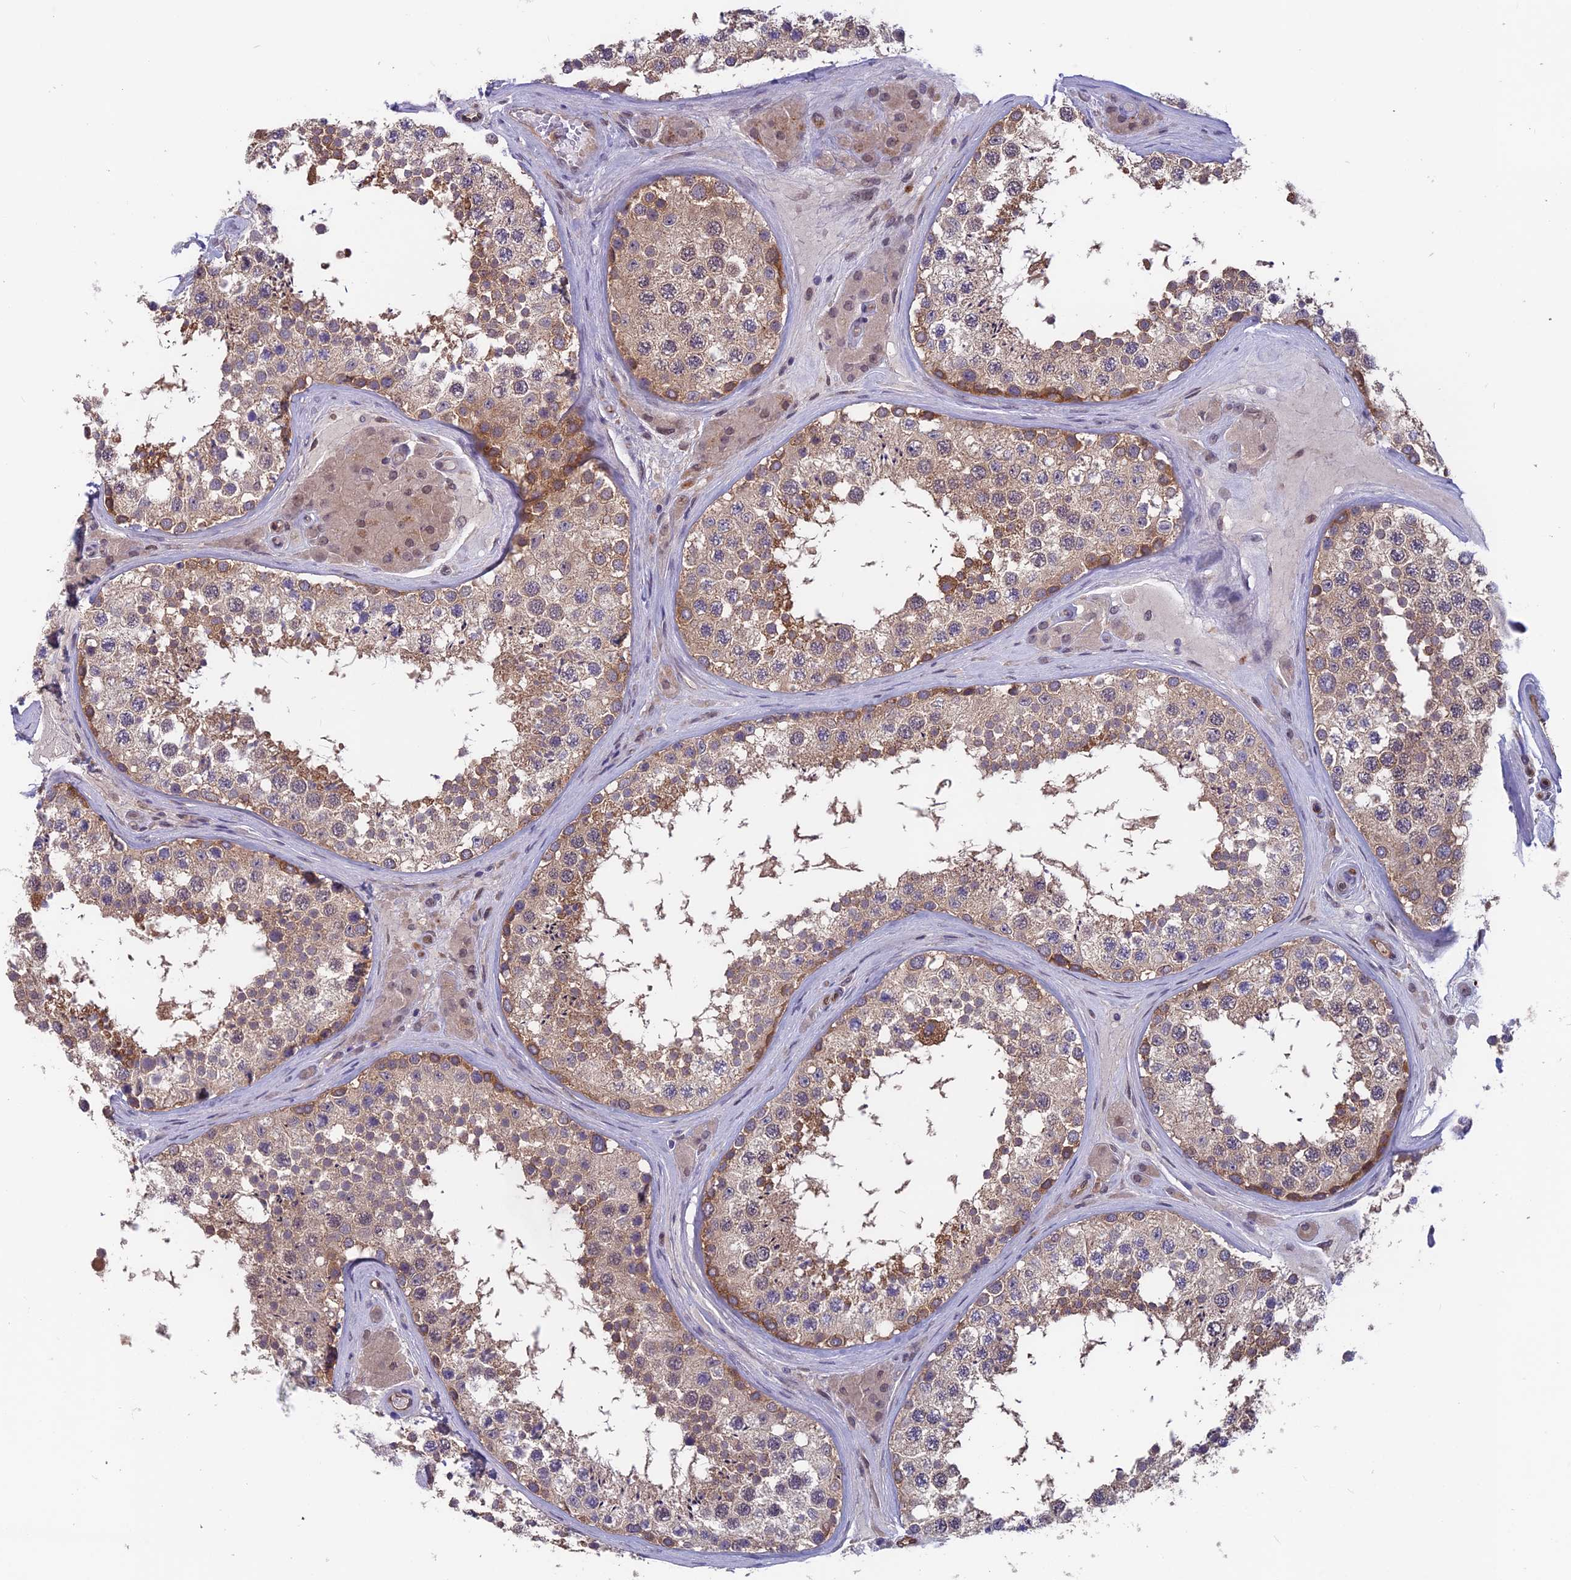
{"staining": {"intensity": "moderate", "quantity": ">75%", "location": "cytoplasmic/membranous"}, "tissue": "testis", "cell_type": "Cells in seminiferous ducts", "image_type": "normal", "snomed": [{"axis": "morphology", "description": "Normal tissue, NOS"}, {"axis": "topography", "description": "Testis"}], "caption": "Immunohistochemical staining of normal testis shows >75% levels of moderate cytoplasmic/membranous protein positivity in about >75% of cells in seminiferous ducts.", "gene": "MAST2", "patient": {"sex": "male", "age": 46}}